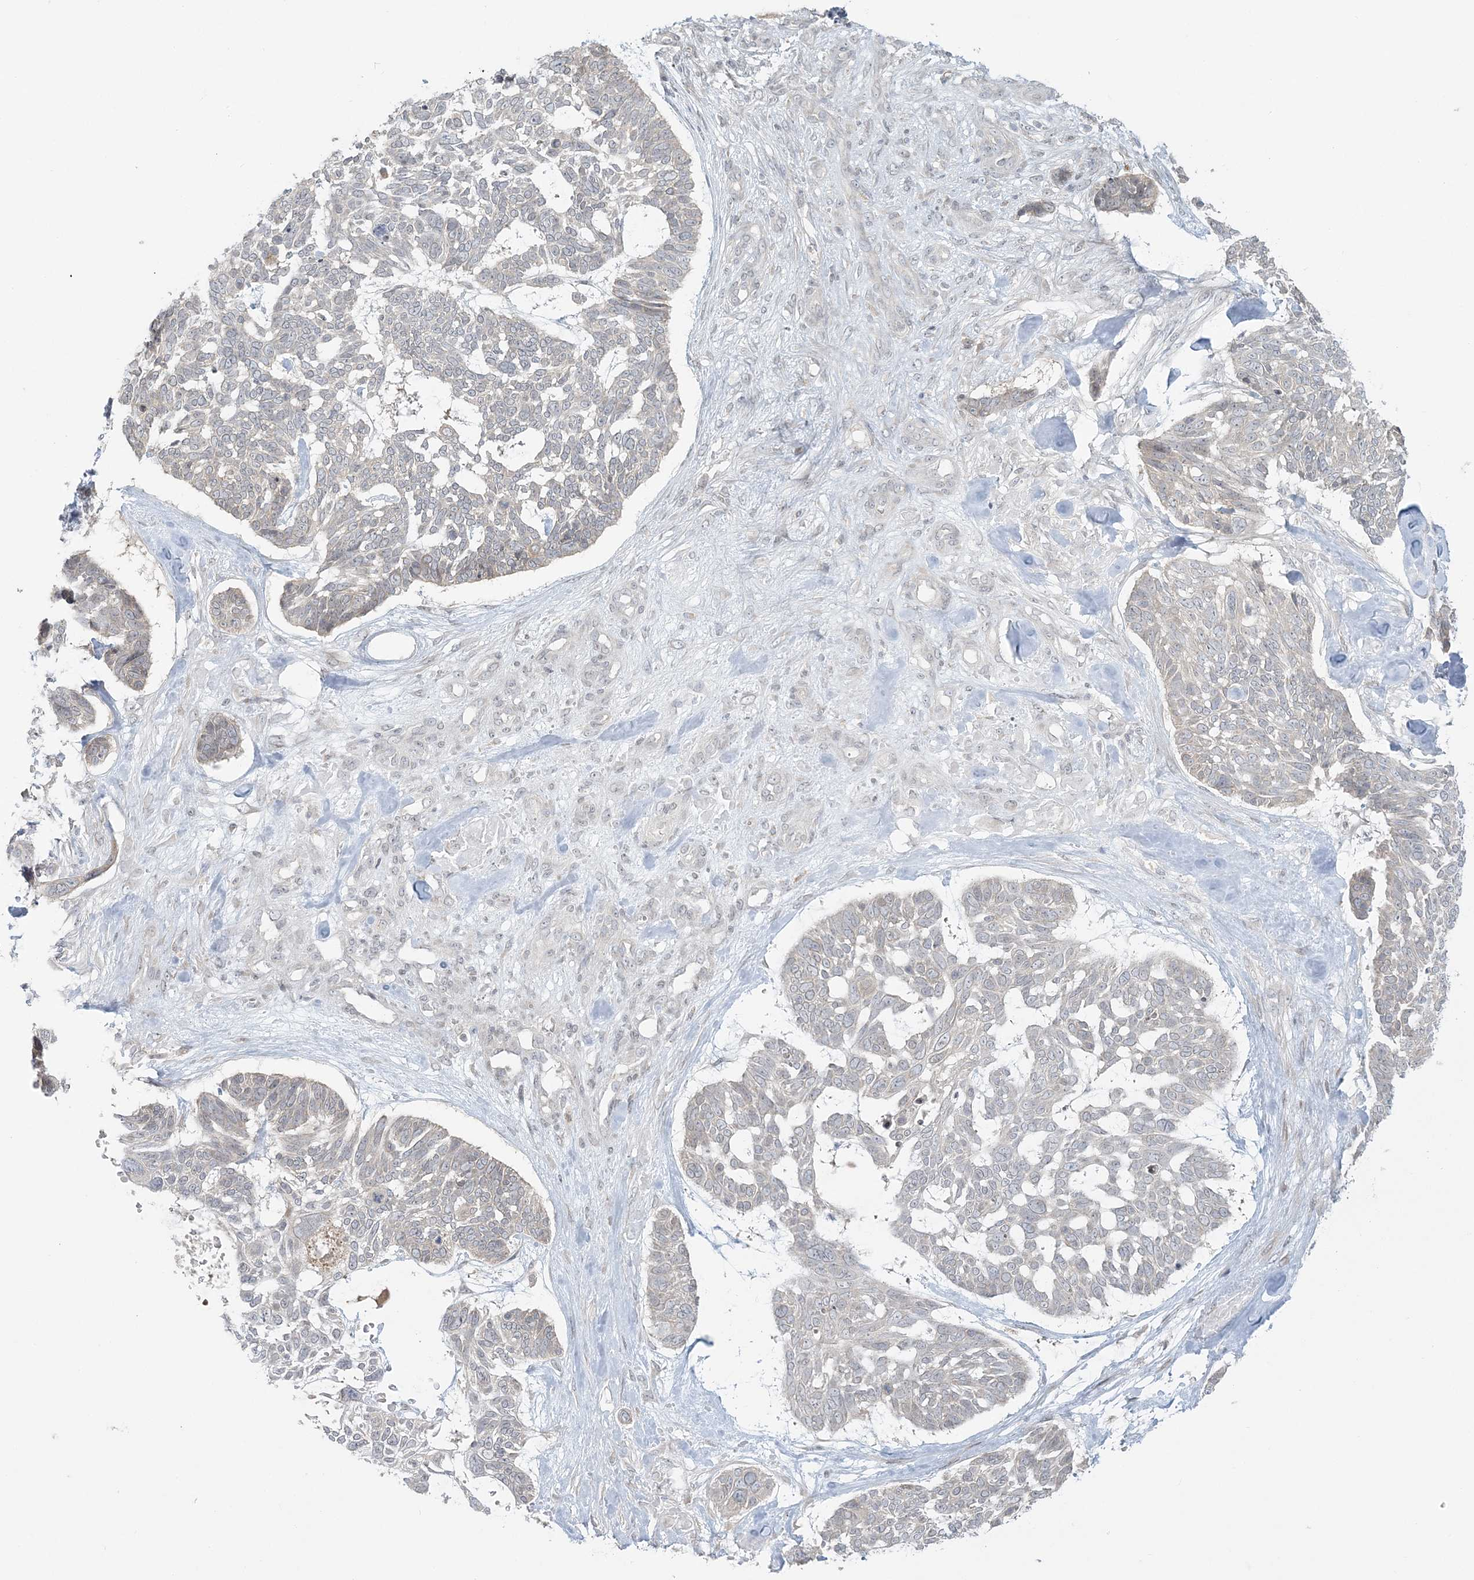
{"staining": {"intensity": "negative", "quantity": "none", "location": "none"}, "tissue": "skin cancer", "cell_type": "Tumor cells", "image_type": "cancer", "snomed": [{"axis": "morphology", "description": "Basal cell carcinoma"}, {"axis": "topography", "description": "Skin"}], "caption": "Skin cancer (basal cell carcinoma) stained for a protein using IHC reveals no staining tumor cells.", "gene": "BLTP3A", "patient": {"sex": "male", "age": 88}}